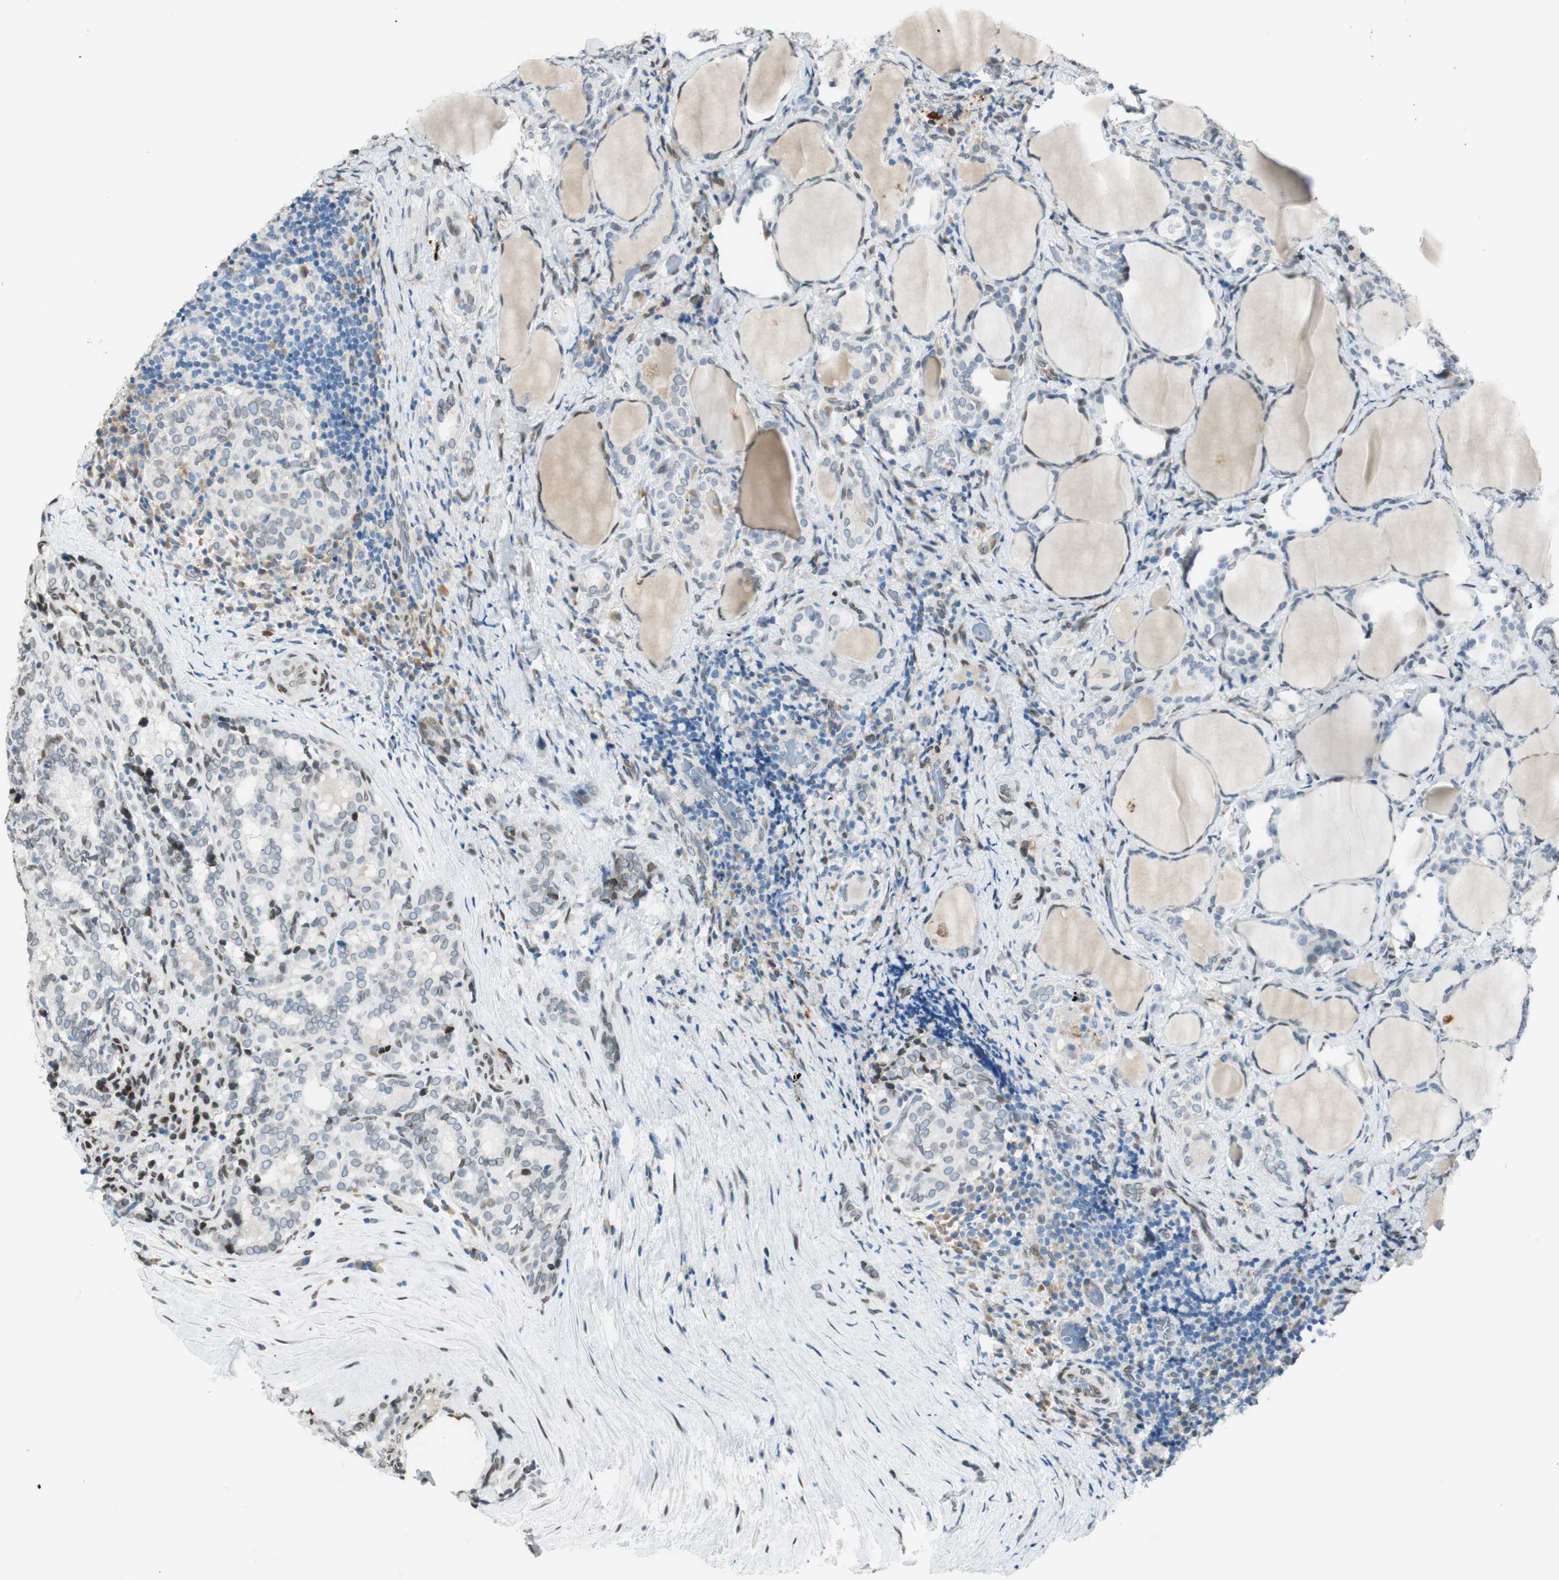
{"staining": {"intensity": "negative", "quantity": "none", "location": "none"}, "tissue": "thyroid cancer", "cell_type": "Tumor cells", "image_type": "cancer", "snomed": [{"axis": "morphology", "description": "Normal tissue, NOS"}, {"axis": "morphology", "description": "Papillary adenocarcinoma, NOS"}, {"axis": "topography", "description": "Thyroid gland"}], "caption": "High power microscopy micrograph of an immunohistochemistry image of thyroid papillary adenocarcinoma, revealing no significant staining in tumor cells. (IHC, brightfield microscopy, high magnification).", "gene": "TMEM260", "patient": {"sex": "female", "age": 30}}